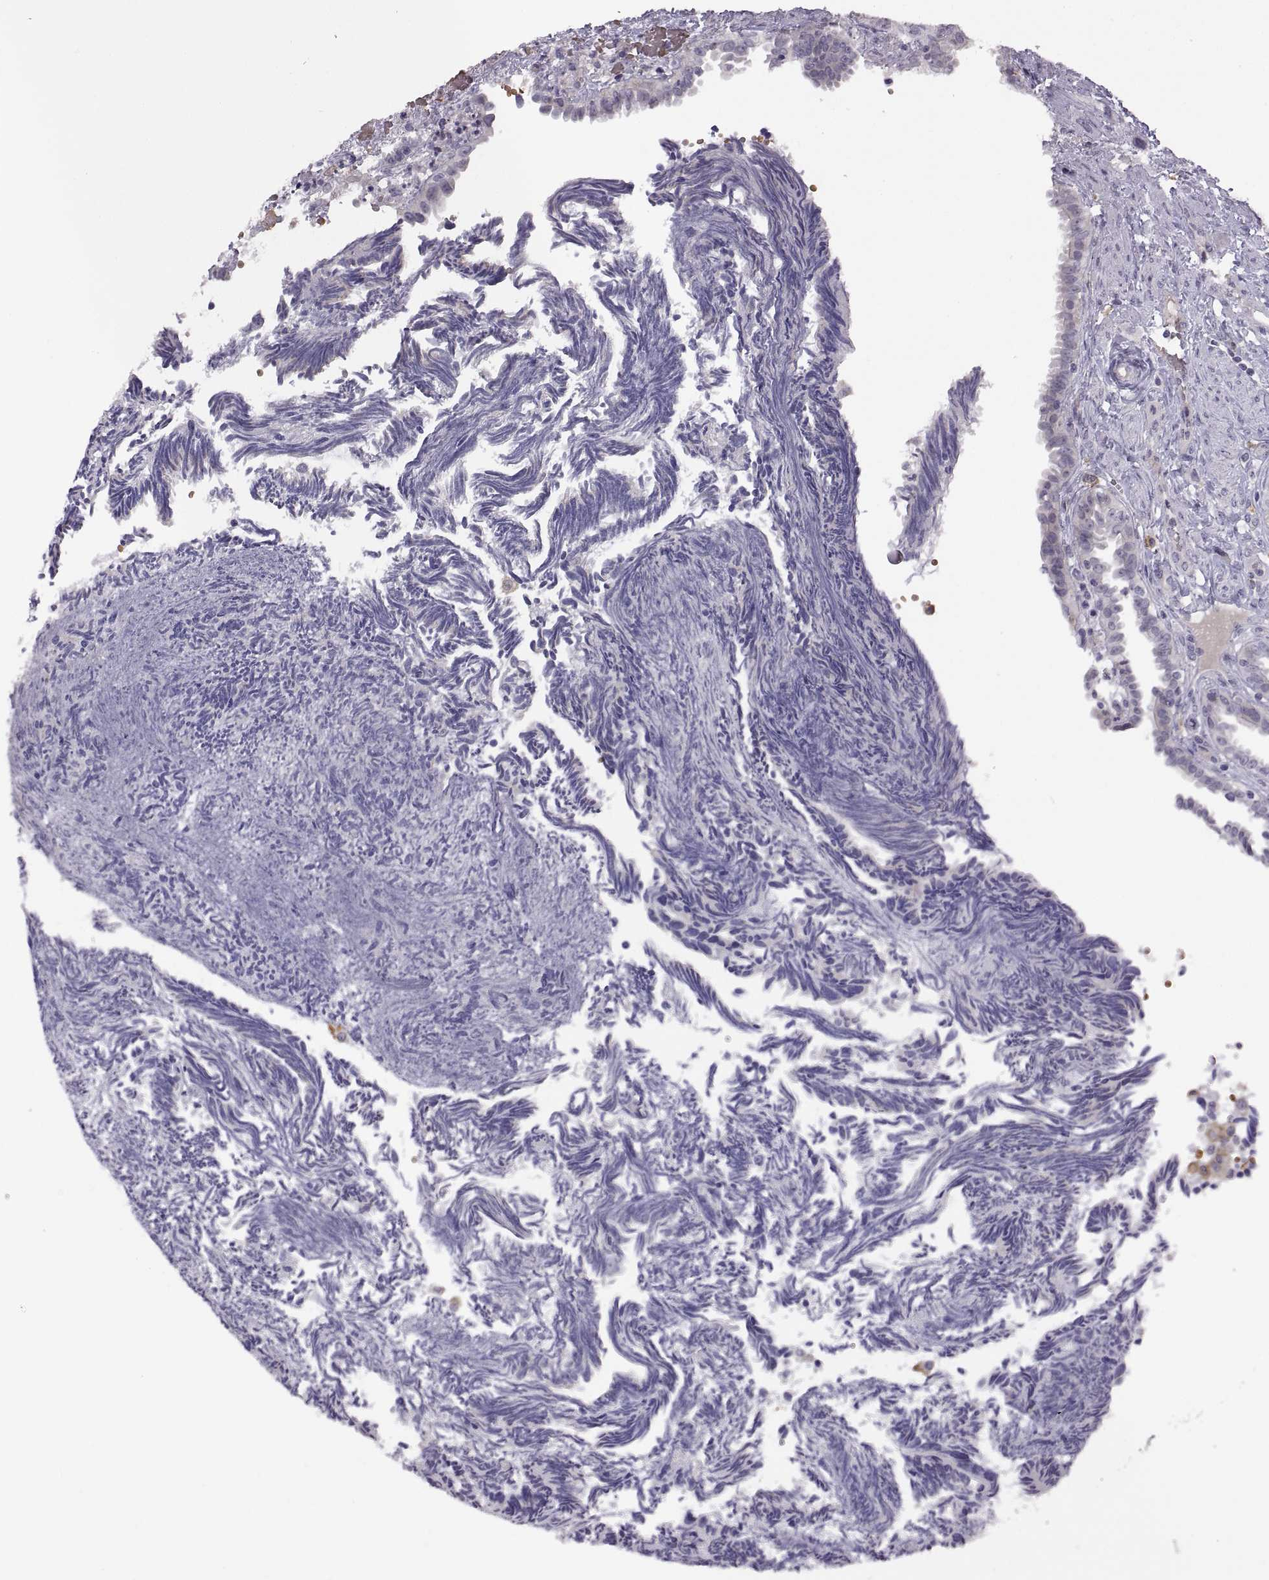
{"staining": {"intensity": "negative", "quantity": "none", "location": "none"}, "tissue": "fallopian tube", "cell_type": "Glandular cells", "image_type": "normal", "snomed": [{"axis": "morphology", "description": "Normal tissue, NOS"}, {"axis": "topography", "description": "Fallopian tube"}], "caption": "IHC of unremarkable fallopian tube shows no expression in glandular cells. (DAB immunohistochemistry (IHC) with hematoxylin counter stain).", "gene": "MEIOC", "patient": {"sex": "female", "age": 39}}